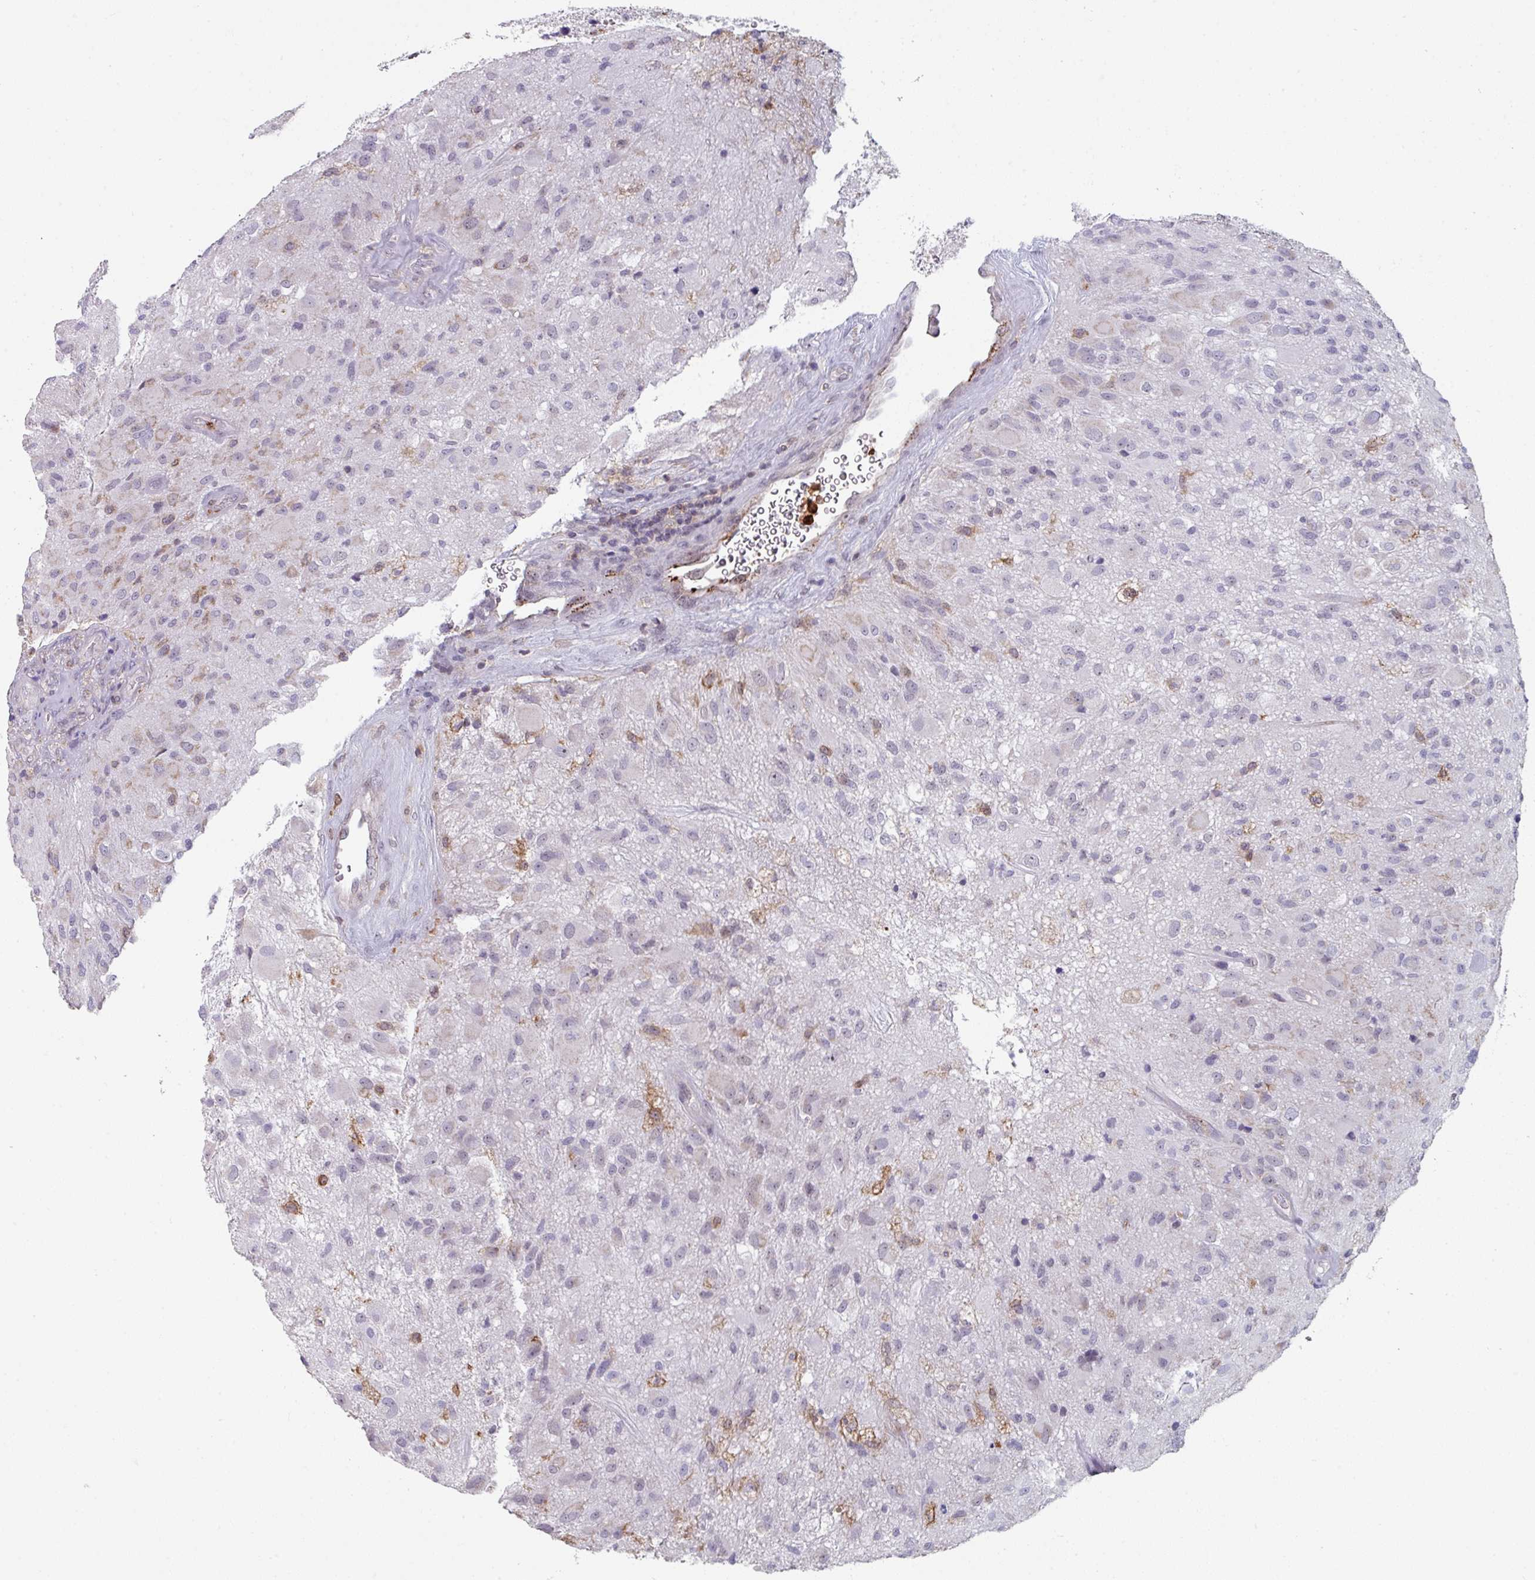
{"staining": {"intensity": "negative", "quantity": "none", "location": "none"}, "tissue": "glioma", "cell_type": "Tumor cells", "image_type": "cancer", "snomed": [{"axis": "morphology", "description": "Glioma, malignant, High grade"}, {"axis": "topography", "description": "Brain"}], "caption": "Immunohistochemistry image of malignant high-grade glioma stained for a protein (brown), which displays no positivity in tumor cells.", "gene": "EXOSC5", "patient": {"sex": "female", "age": 67}}